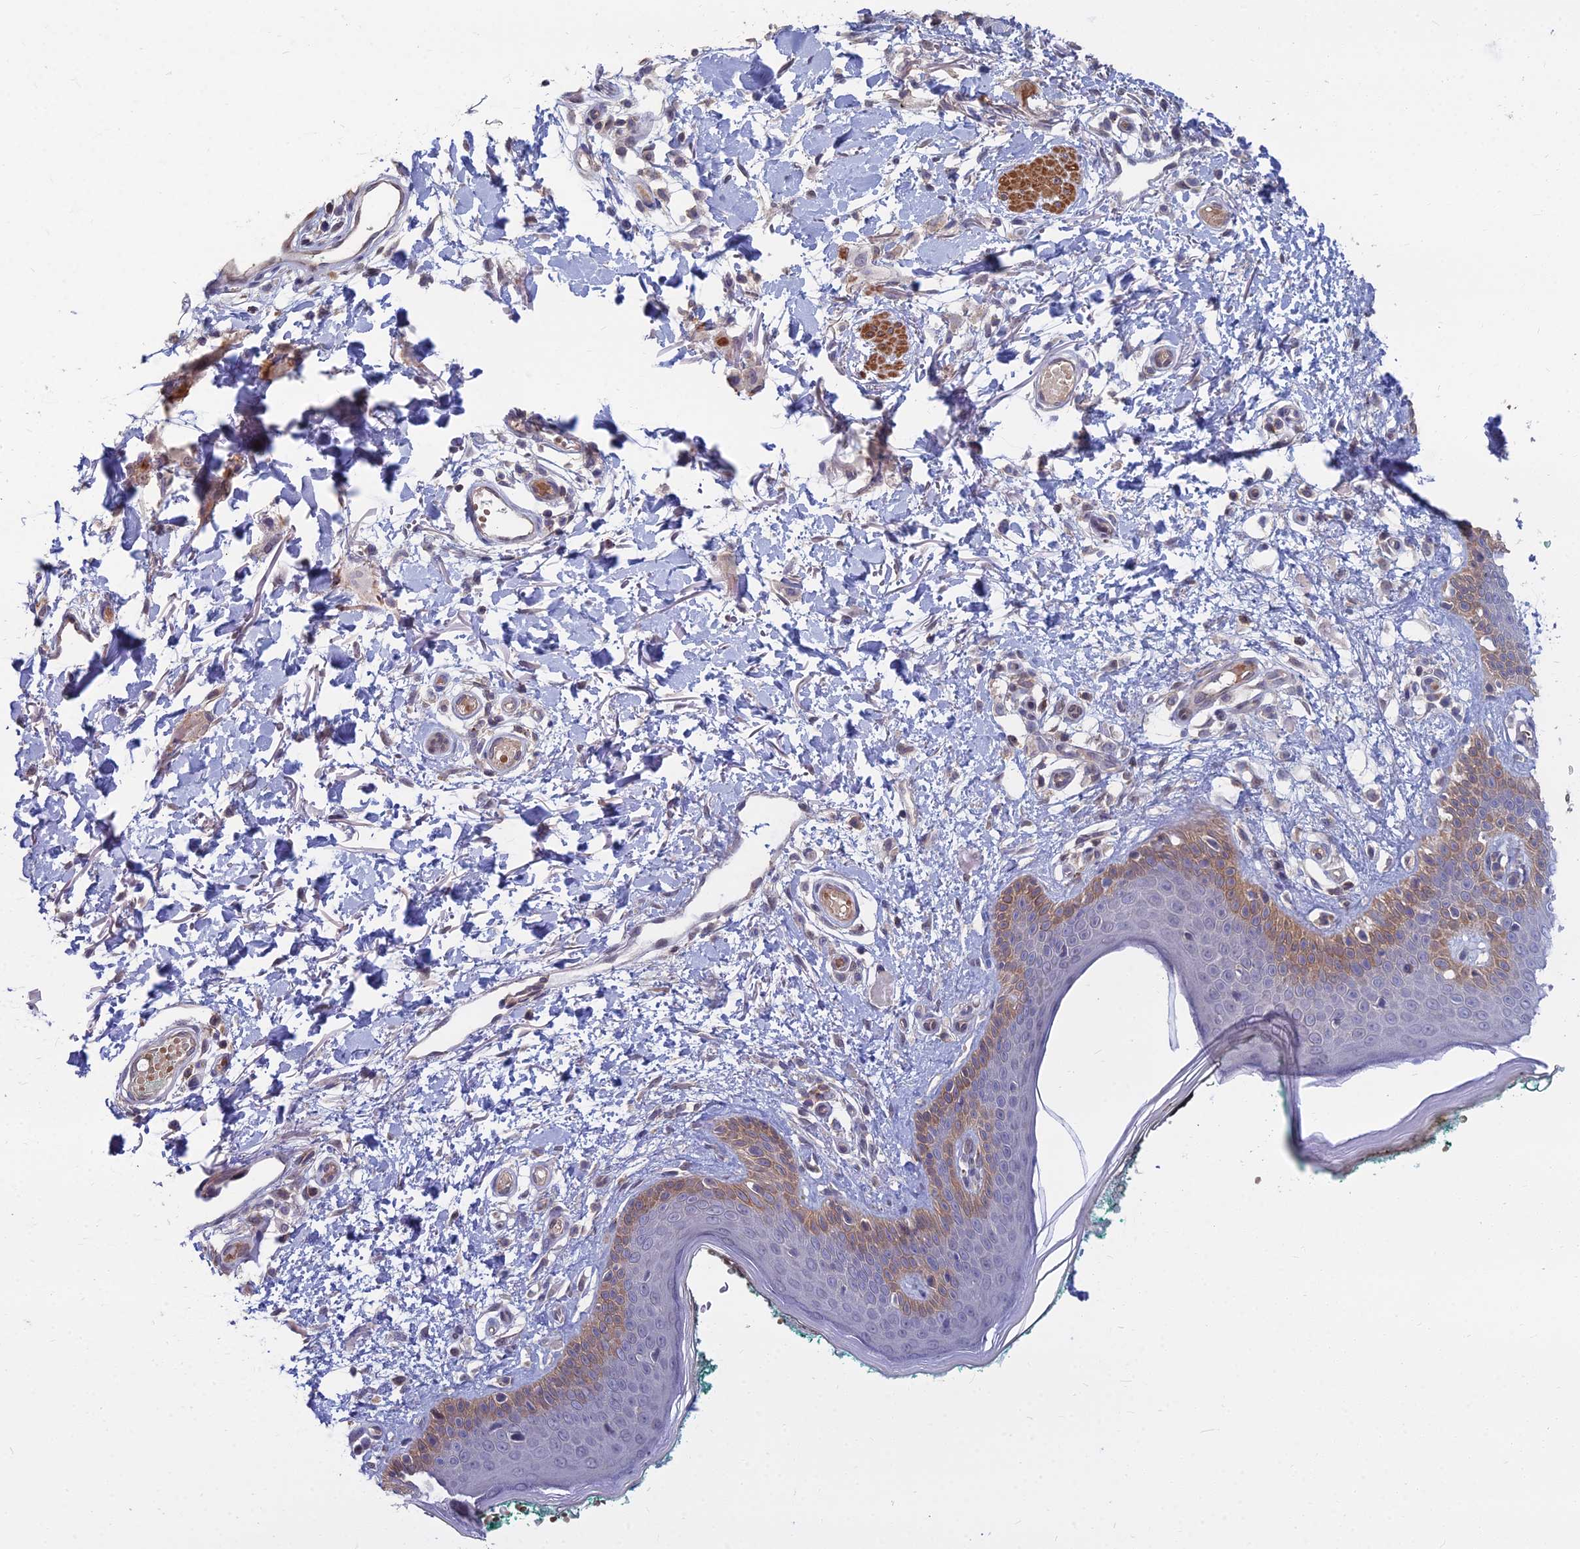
{"staining": {"intensity": "negative", "quantity": "none", "location": "none"}, "tissue": "skin", "cell_type": "Fibroblasts", "image_type": "normal", "snomed": [{"axis": "morphology", "description": "Normal tissue, NOS"}, {"axis": "morphology", "description": "Malignant melanoma, NOS"}, {"axis": "topography", "description": "Skin"}], "caption": "Skin was stained to show a protein in brown. There is no significant staining in fibroblasts. (DAB (3,3'-diaminobenzidine) IHC visualized using brightfield microscopy, high magnification).", "gene": "OPA3", "patient": {"sex": "male", "age": 62}}